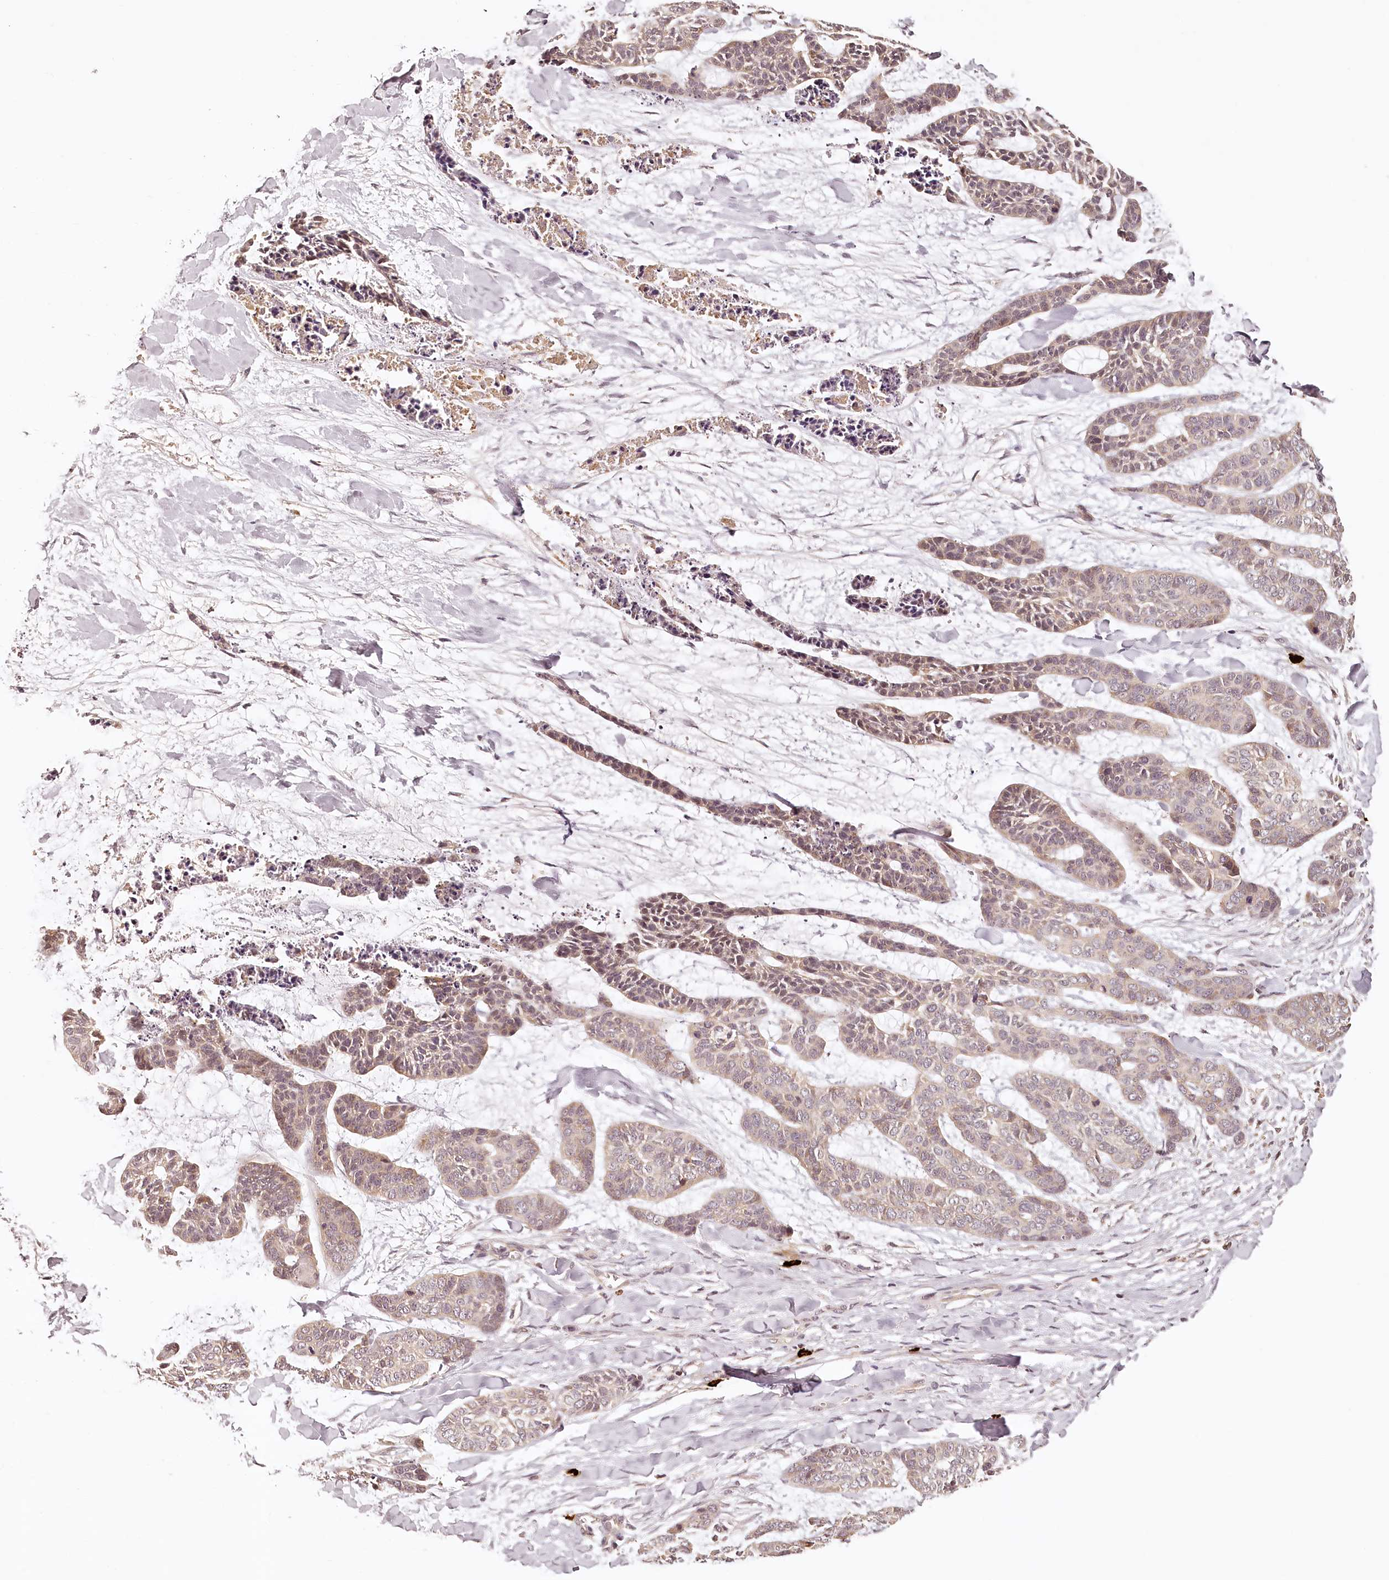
{"staining": {"intensity": "weak", "quantity": "<25%", "location": "cytoplasmic/membranous"}, "tissue": "skin cancer", "cell_type": "Tumor cells", "image_type": "cancer", "snomed": [{"axis": "morphology", "description": "Basal cell carcinoma"}, {"axis": "topography", "description": "Skin"}], "caption": "Tumor cells are negative for protein expression in human basal cell carcinoma (skin). The staining is performed using DAB brown chromogen with nuclei counter-stained in using hematoxylin.", "gene": "SYNGR1", "patient": {"sex": "female", "age": 64}}